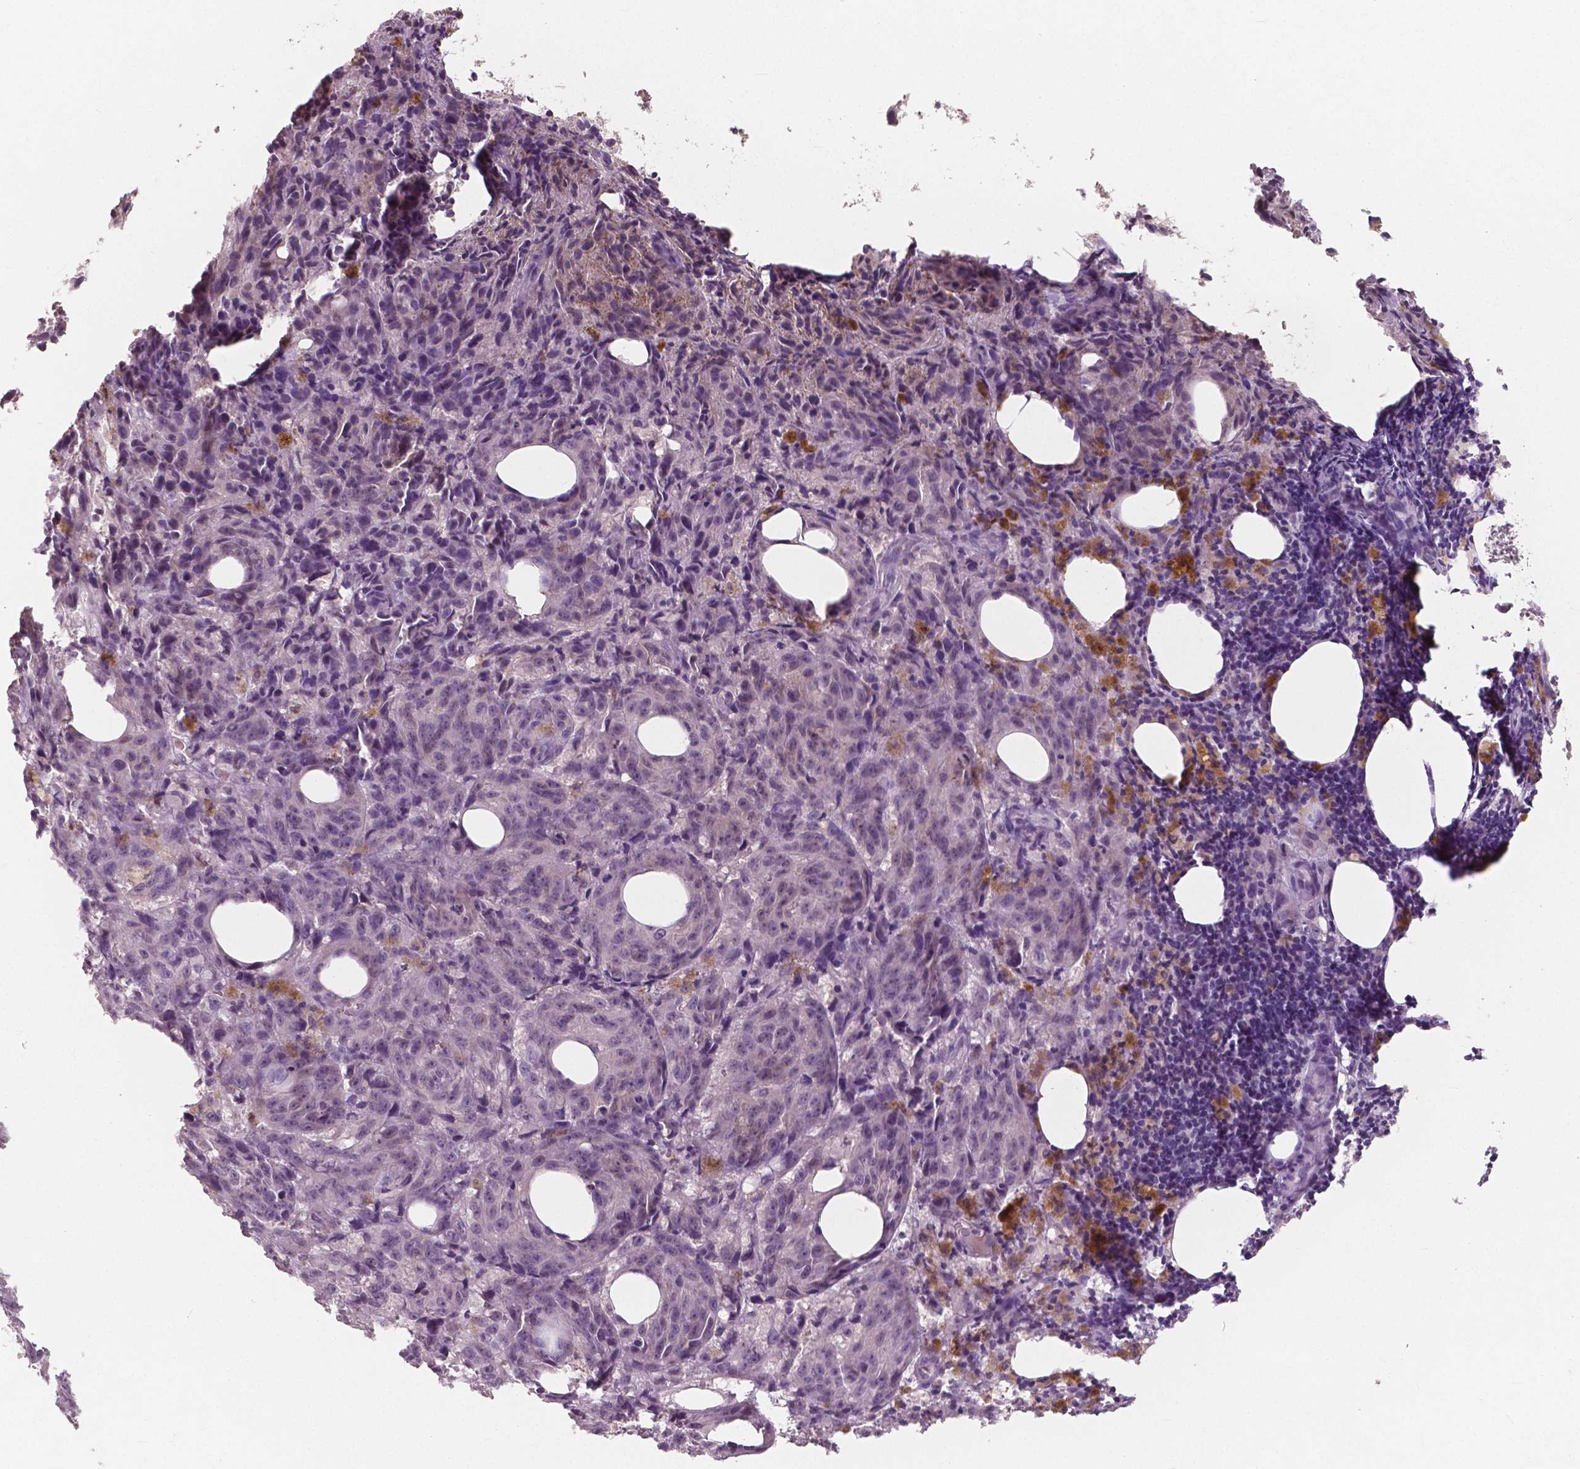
{"staining": {"intensity": "negative", "quantity": "none", "location": "none"}, "tissue": "melanoma", "cell_type": "Tumor cells", "image_type": "cancer", "snomed": [{"axis": "morphology", "description": "Malignant melanoma, NOS"}, {"axis": "topography", "description": "Skin"}], "caption": "Immunohistochemistry micrograph of malignant melanoma stained for a protein (brown), which displays no expression in tumor cells.", "gene": "RNASE7", "patient": {"sex": "female", "age": 34}}